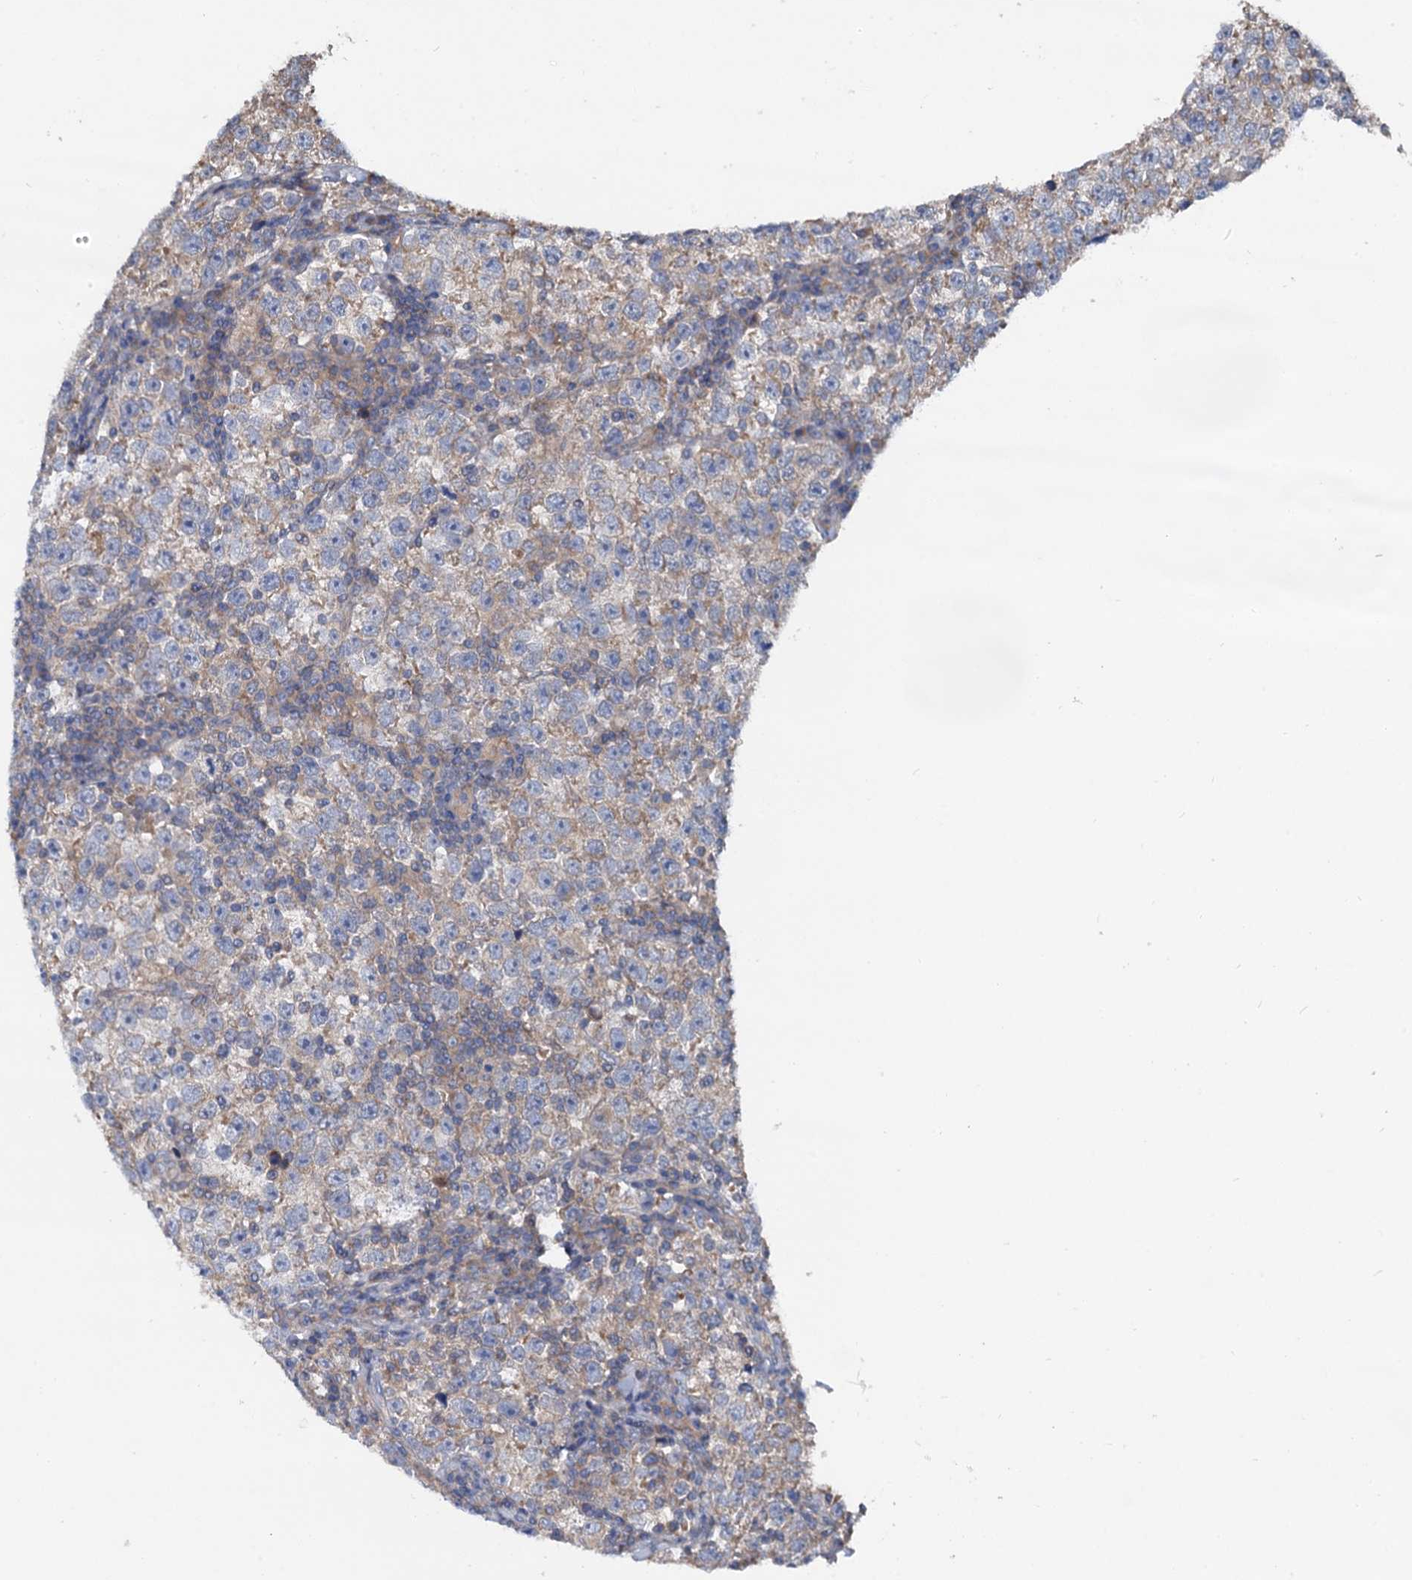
{"staining": {"intensity": "weak", "quantity": "<25%", "location": "cytoplasmic/membranous"}, "tissue": "testis cancer", "cell_type": "Tumor cells", "image_type": "cancer", "snomed": [{"axis": "morphology", "description": "Normal tissue, NOS"}, {"axis": "morphology", "description": "Seminoma, NOS"}, {"axis": "topography", "description": "Testis"}], "caption": "This is an immunohistochemistry image of human testis cancer. There is no expression in tumor cells.", "gene": "CEP192", "patient": {"sex": "male", "age": 43}}